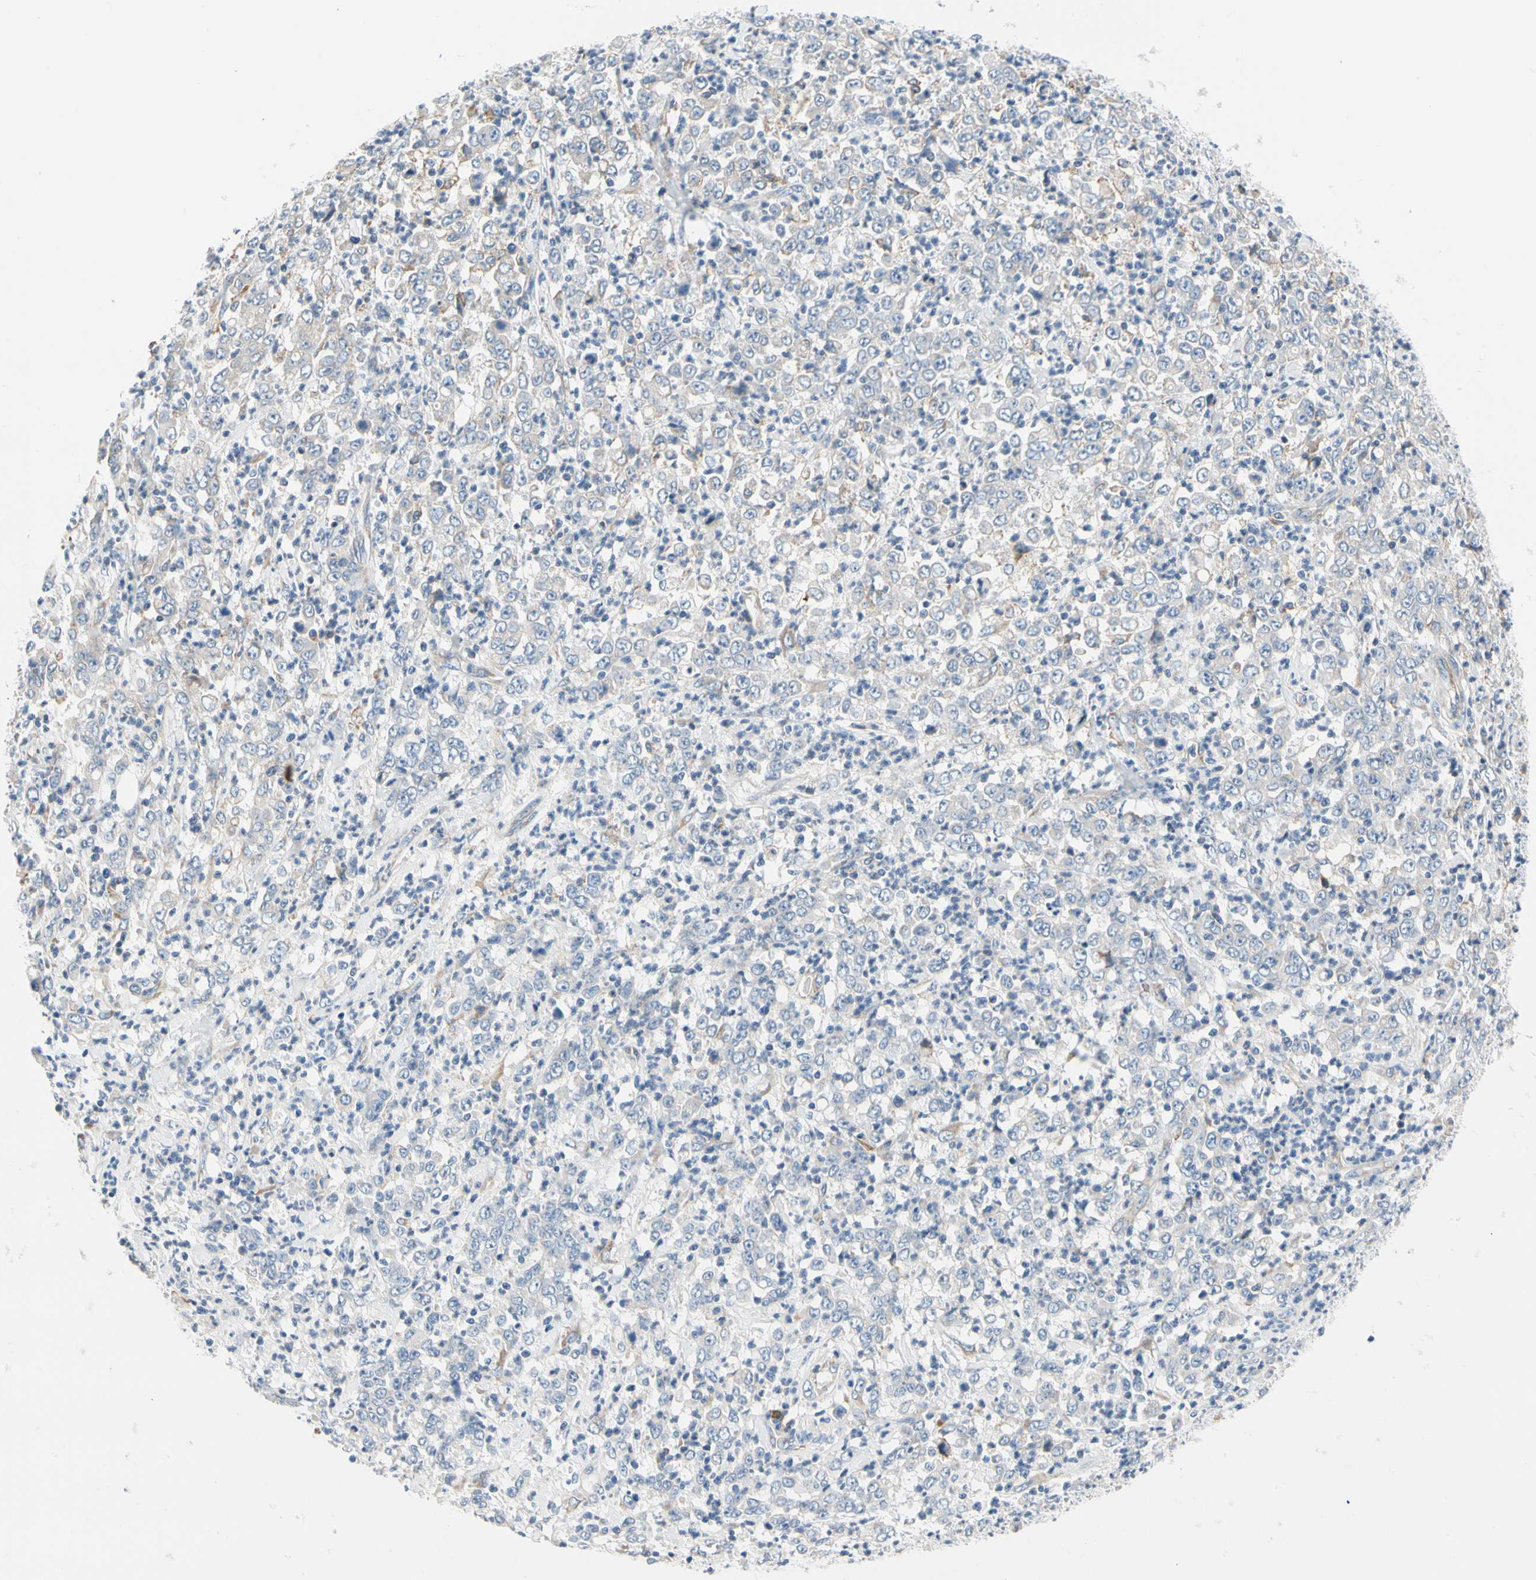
{"staining": {"intensity": "weak", "quantity": "<25%", "location": "cytoplasmic/membranous"}, "tissue": "stomach cancer", "cell_type": "Tumor cells", "image_type": "cancer", "snomed": [{"axis": "morphology", "description": "Adenocarcinoma, NOS"}, {"axis": "topography", "description": "Stomach, lower"}], "caption": "An IHC image of stomach cancer is shown. There is no staining in tumor cells of stomach cancer.", "gene": "STXBP1", "patient": {"sex": "female", "age": 71}}